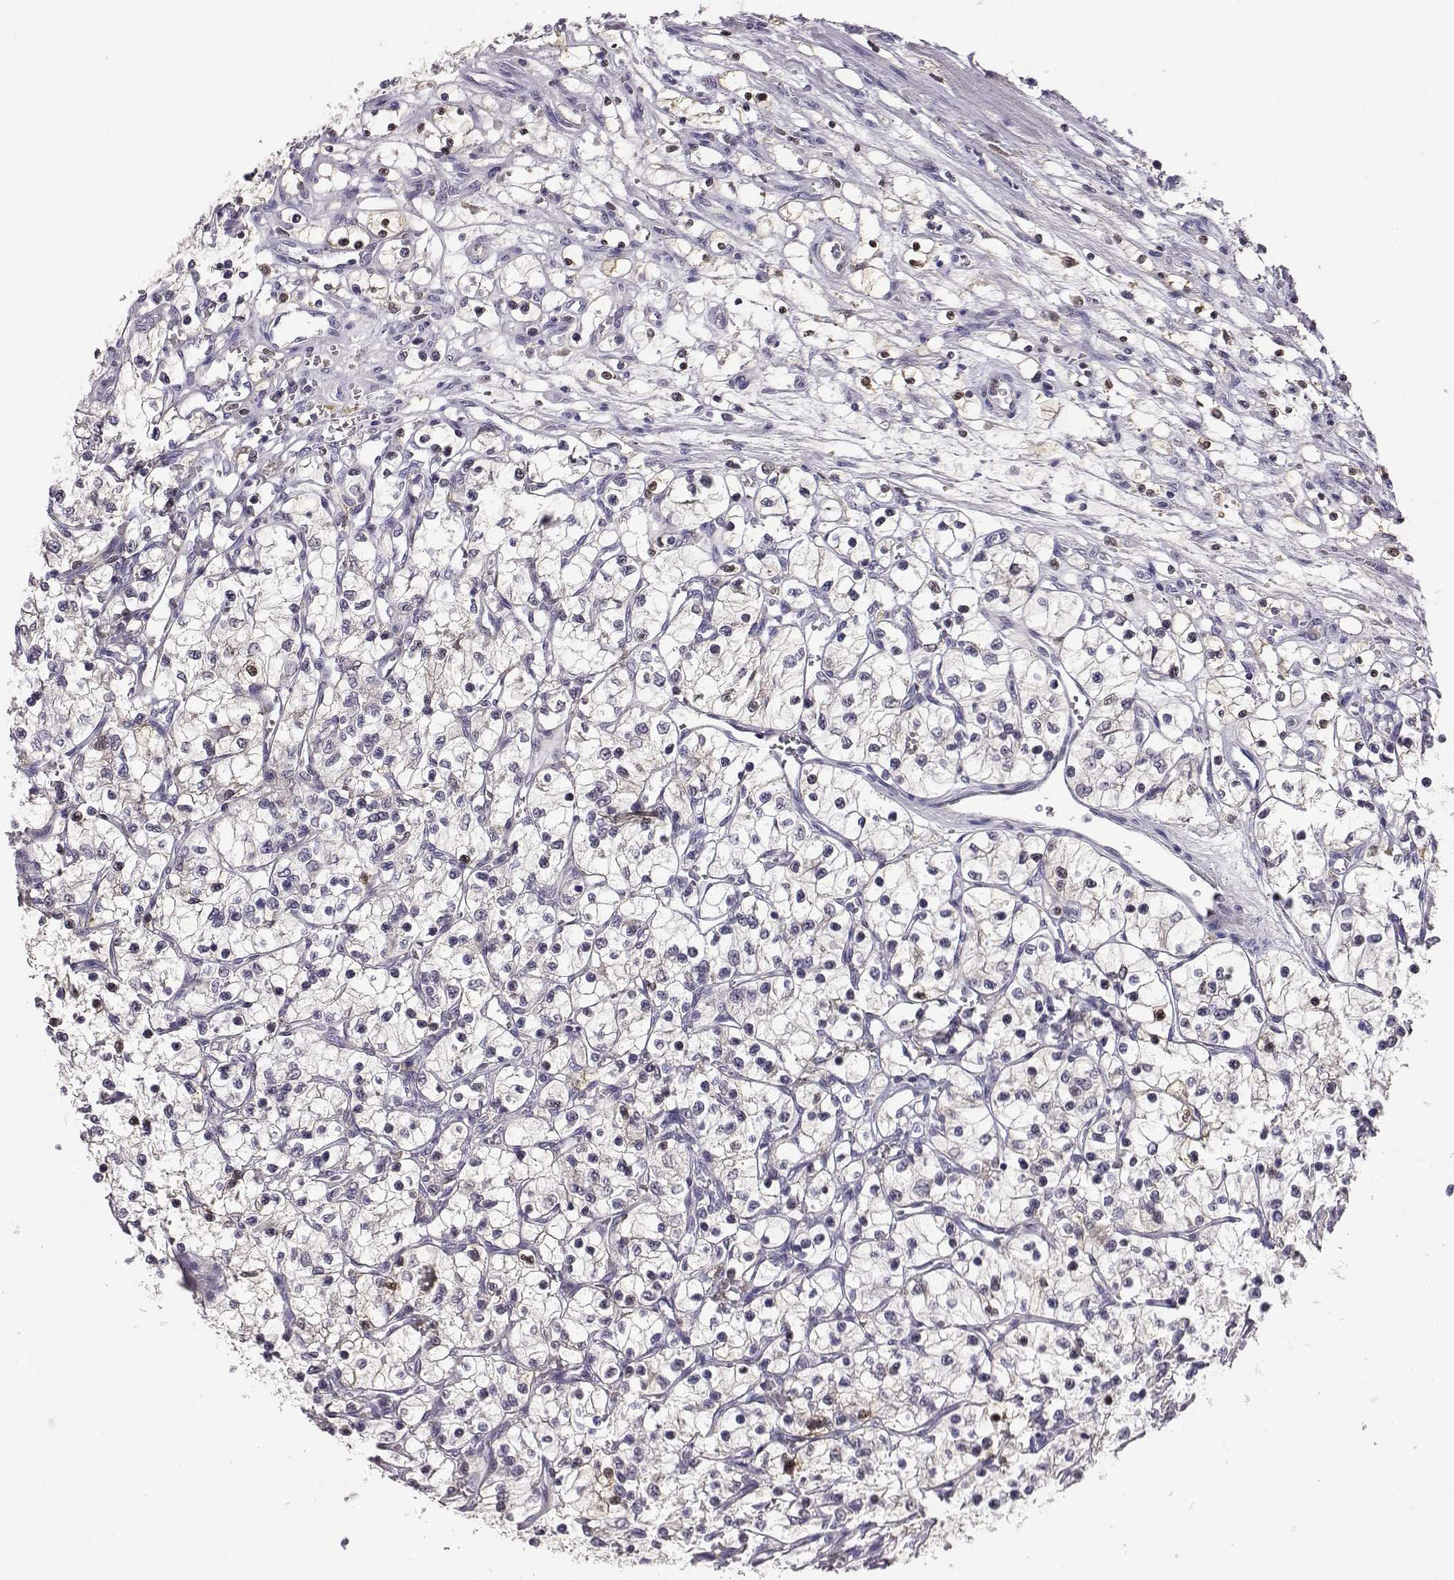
{"staining": {"intensity": "negative", "quantity": "none", "location": "none"}, "tissue": "renal cancer", "cell_type": "Tumor cells", "image_type": "cancer", "snomed": [{"axis": "morphology", "description": "Adenocarcinoma, NOS"}, {"axis": "topography", "description": "Kidney"}], "caption": "Renal cancer stained for a protein using IHC demonstrates no staining tumor cells.", "gene": "AKR1B1", "patient": {"sex": "female", "age": 69}}